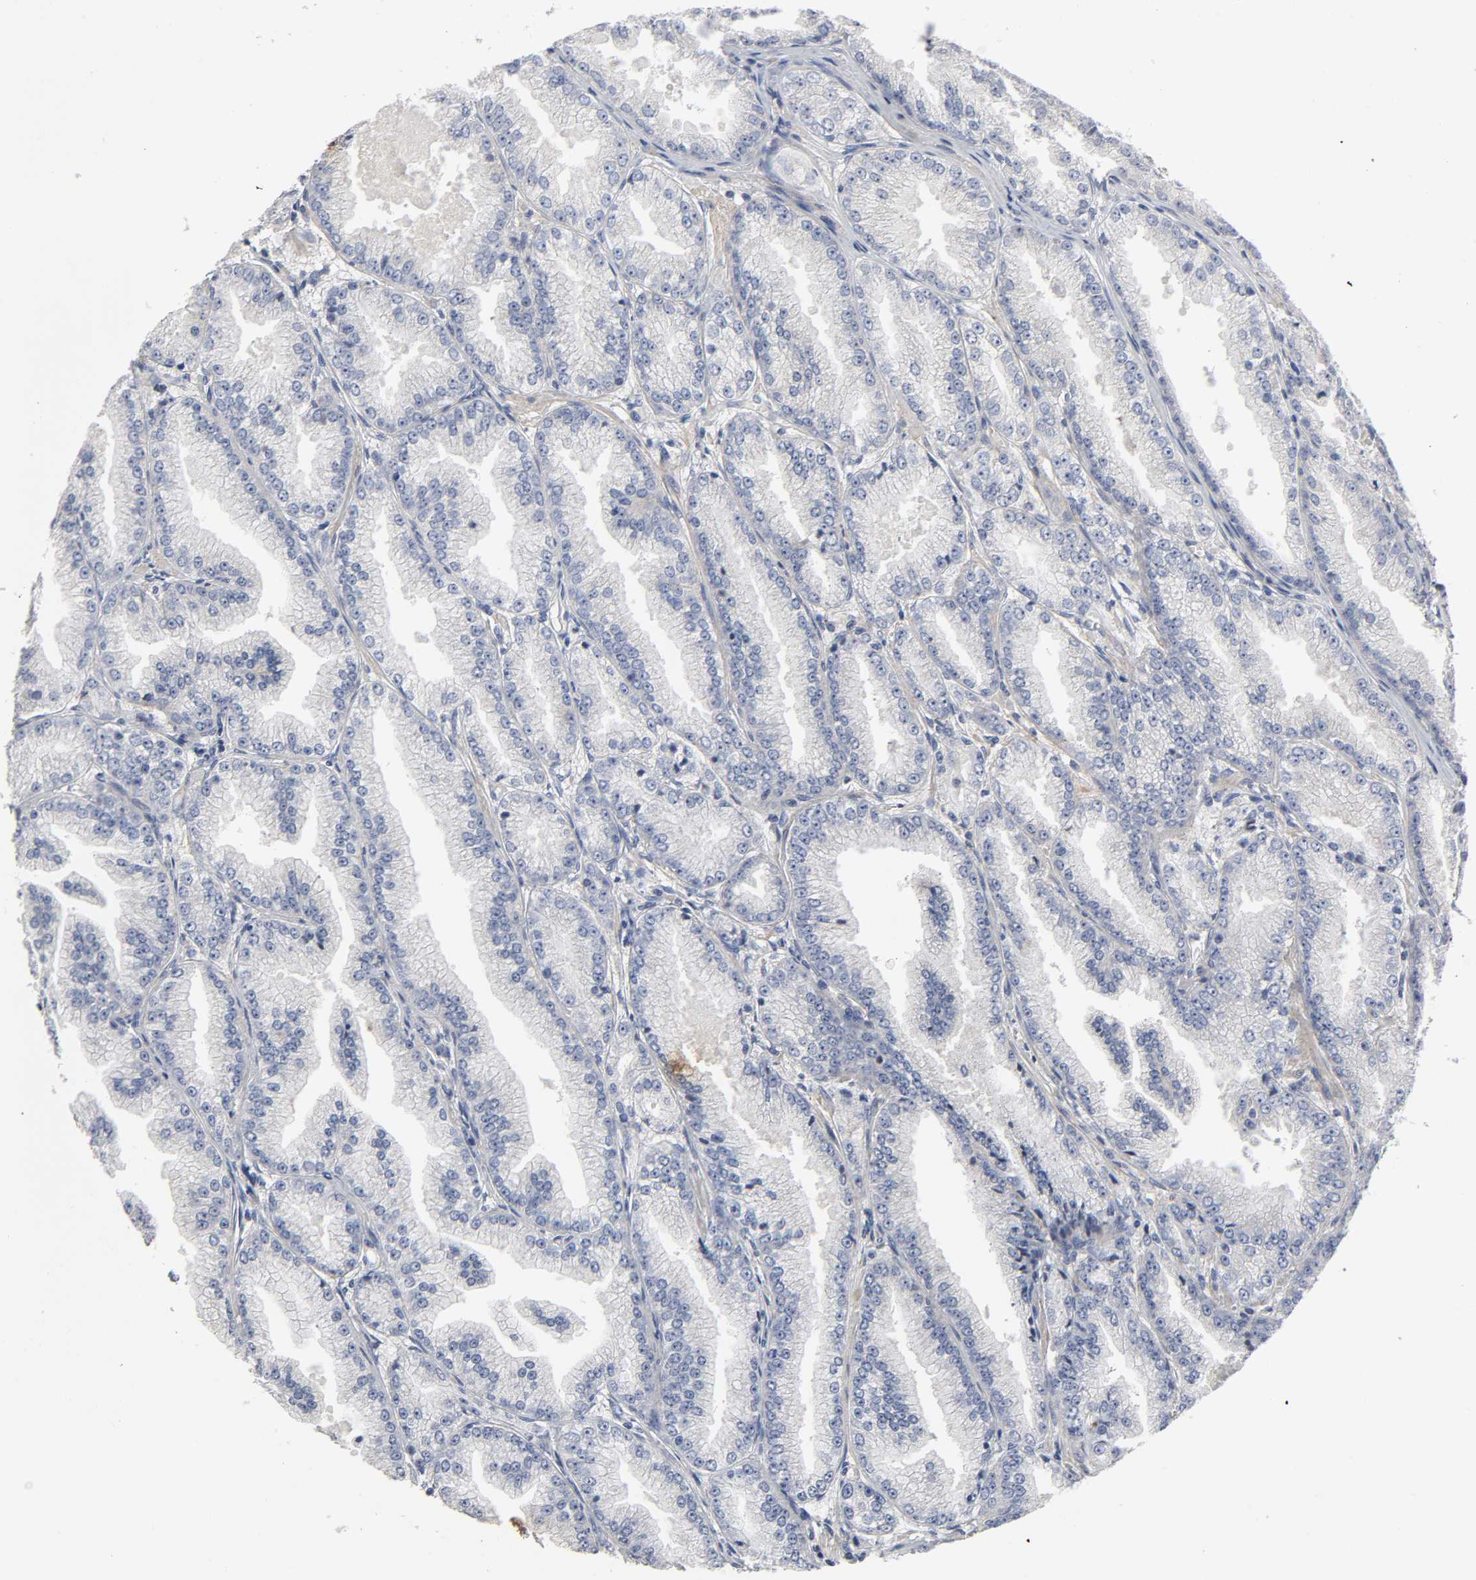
{"staining": {"intensity": "negative", "quantity": "none", "location": "none"}, "tissue": "prostate cancer", "cell_type": "Tumor cells", "image_type": "cancer", "snomed": [{"axis": "morphology", "description": "Adenocarcinoma, High grade"}, {"axis": "topography", "description": "Prostate"}], "caption": "This micrograph is of prostate cancer (high-grade adenocarcinoma) stained with IHC to label a protein in brown with the nuclei are counter-stained blue. There is no staining in tumor cells.", "gene": "SH3GLB1", "patient": {"sex": "male", "age": 61}}